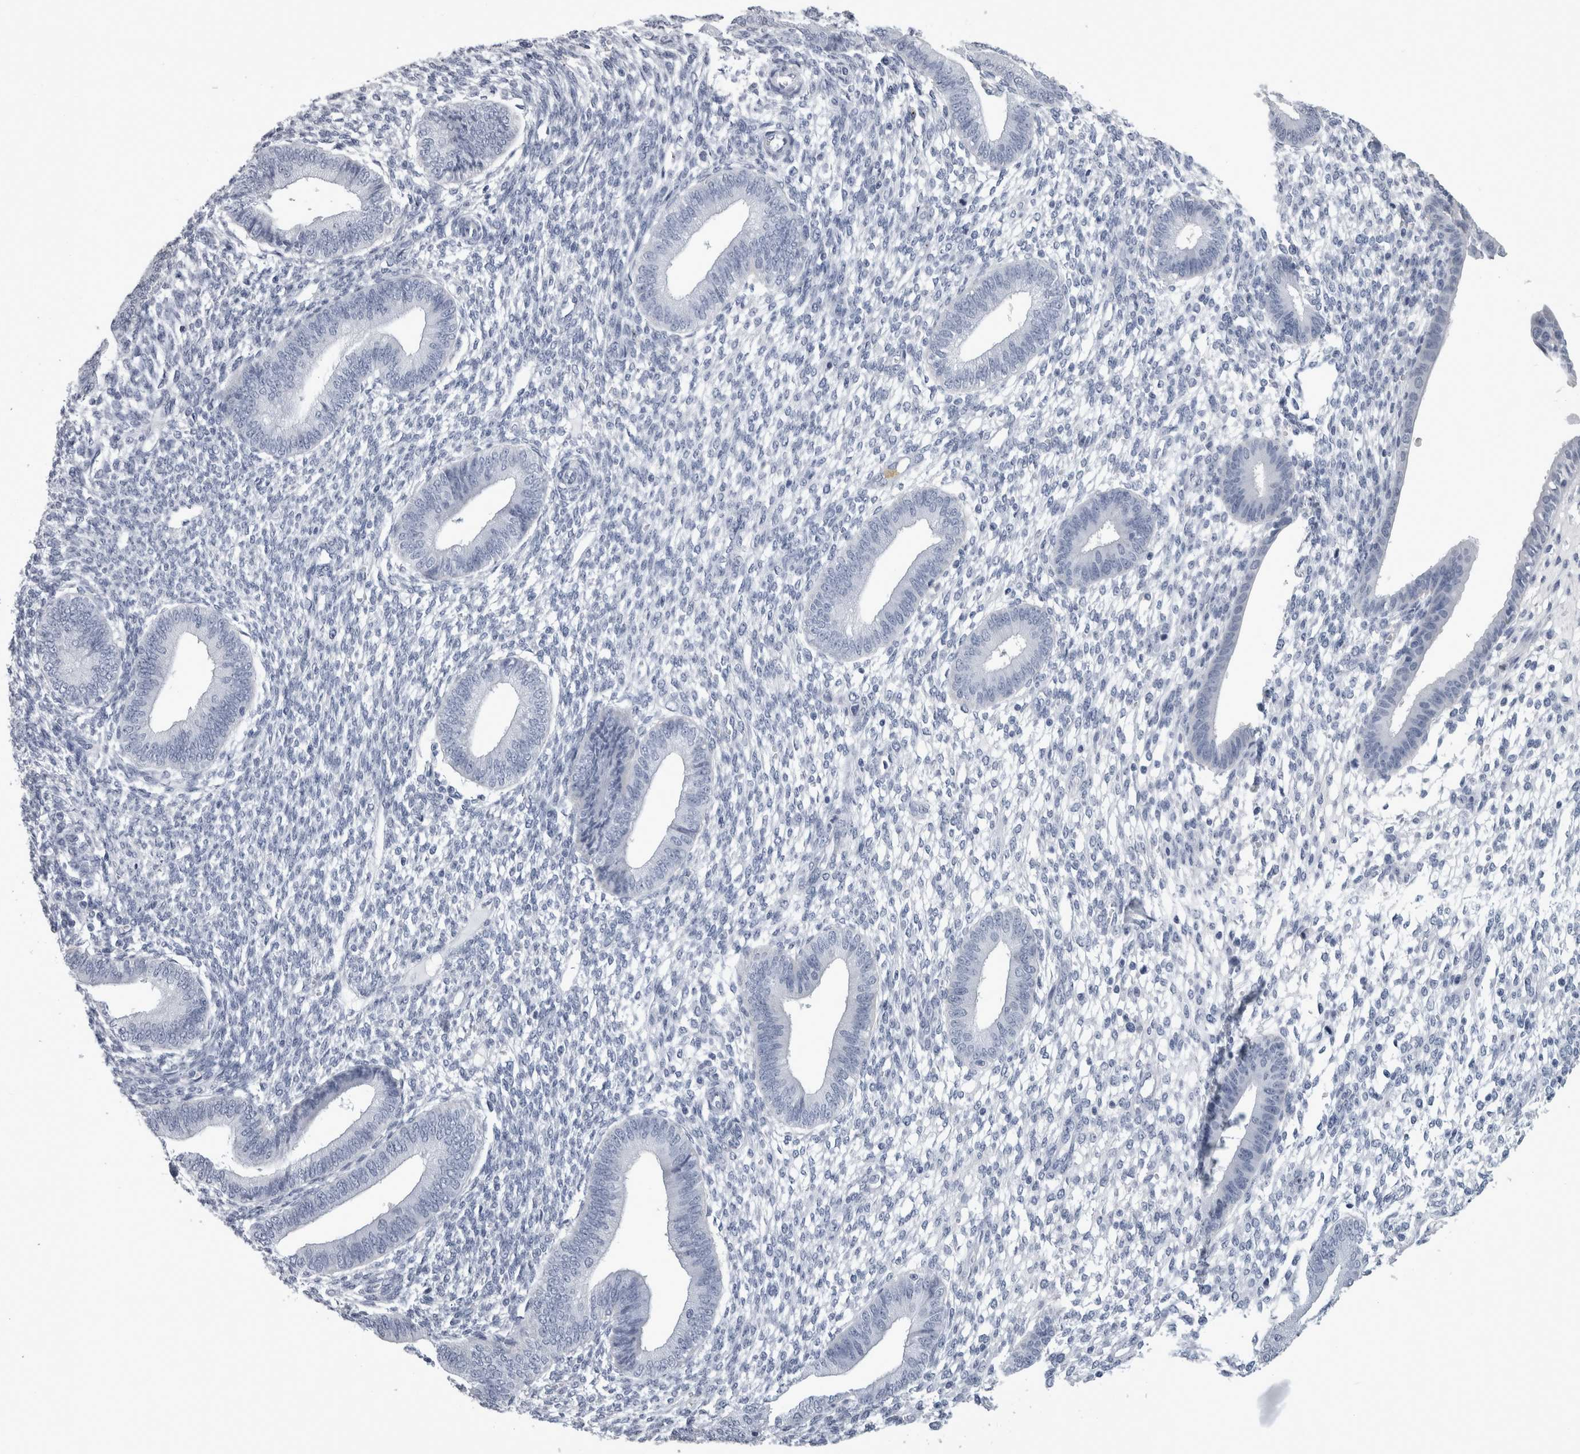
{"staining": {"intensity": "negative", "quantity": "none", "location": "none"}, "tissue": "endometrium", "cell_type": "Cells in endometrial stroma", "image_type": "normal", "snomed": [{"axis": "morphology", "description": "Normal tissue, NOS"}, {"axis": "topography", "description": "Endometrium"}], "caption": "Immunohistochemistry histopathology image of unremarkable human endometrium stained for a protein (brown), which reveals no expression in cells in endometrial stroma.", "gene": "ALDH8A1", "patient": {"sex": "female", "age": 46}}